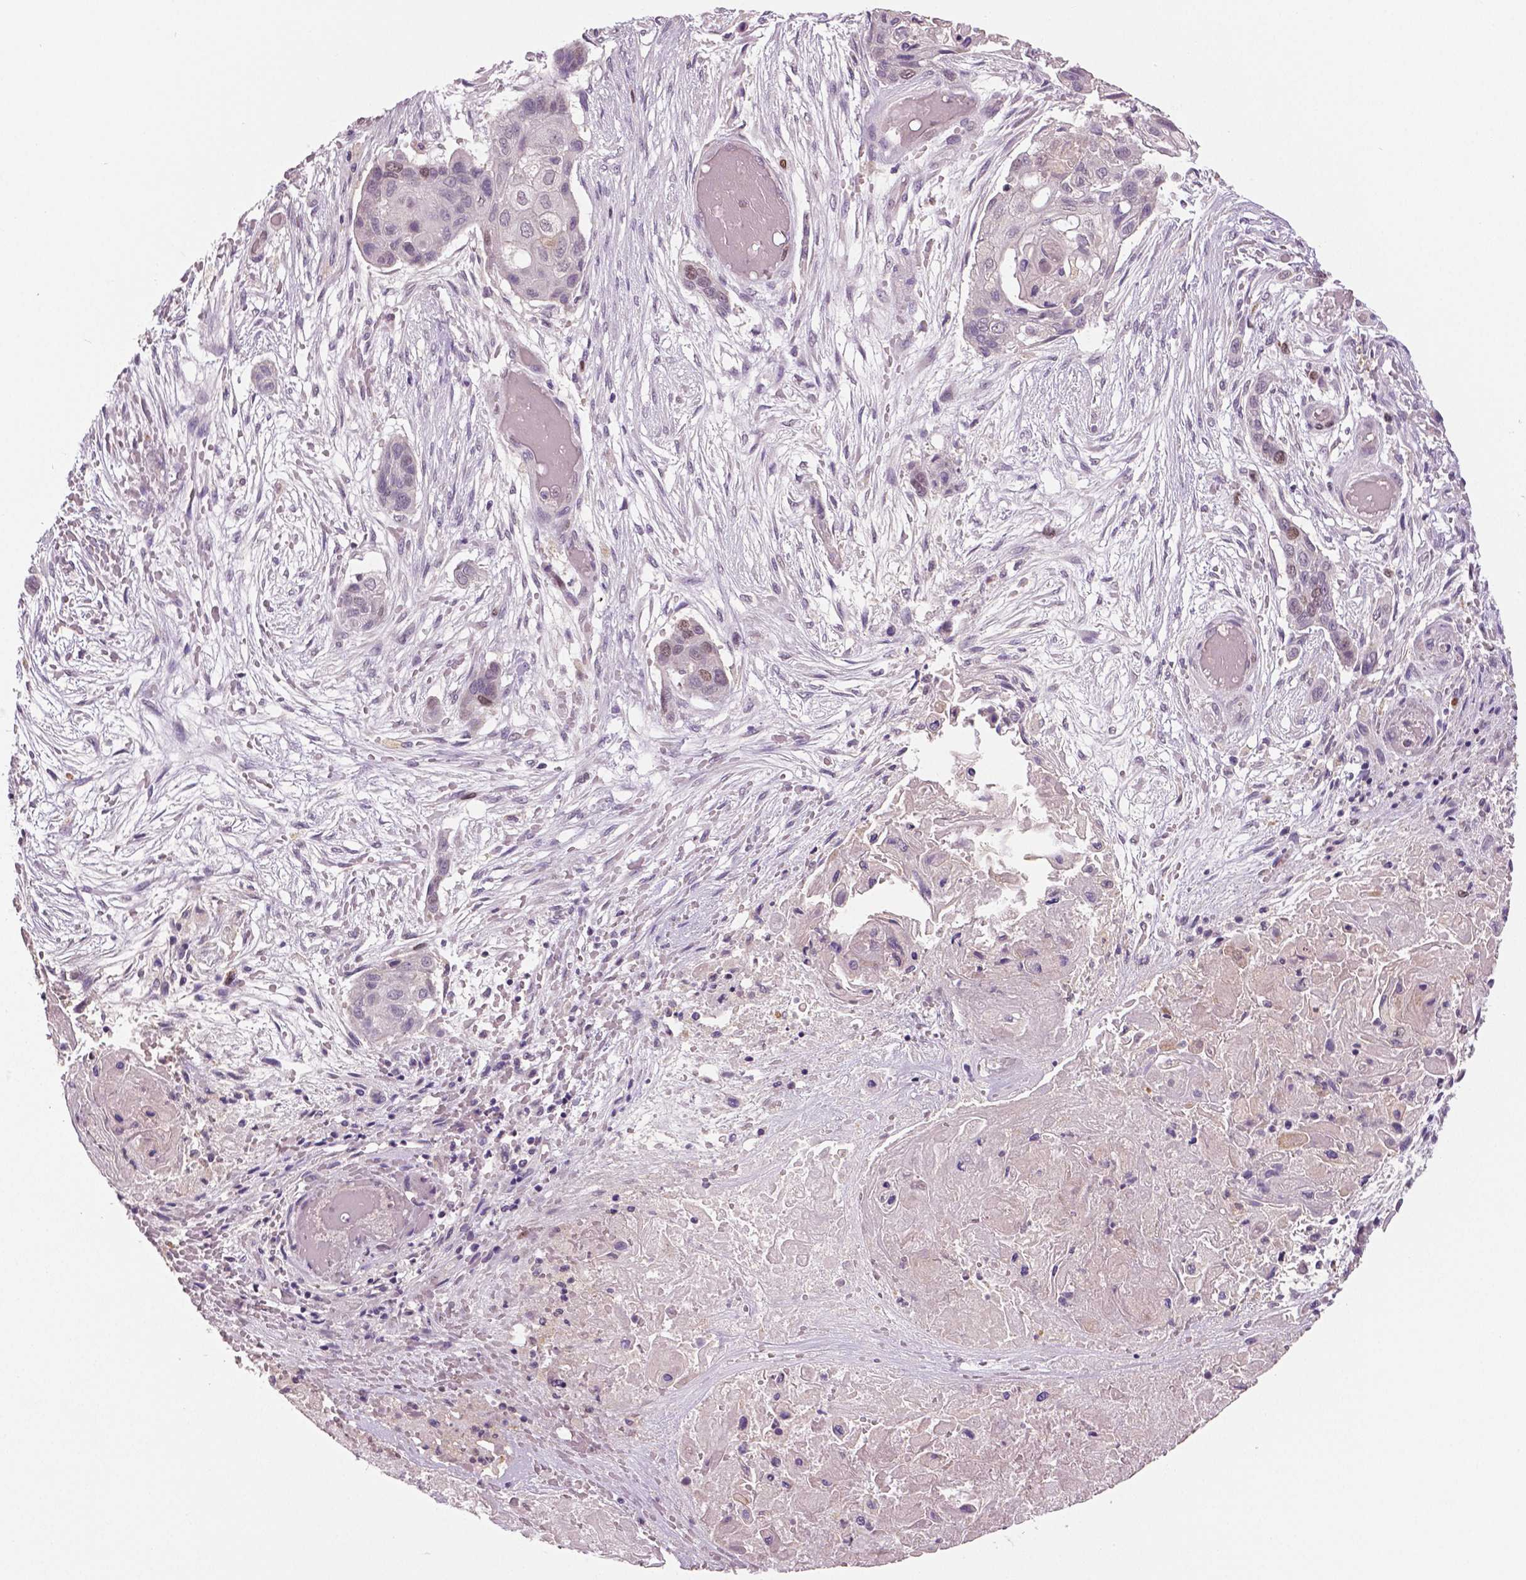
{"staining": {"intensity": "moderate", "quantity": "<25%", "location": "nuclear"}, "tissue": "lung cancer", "cell_type": "Tumor cells", "image_type": "cancer", "snomed": [{"axis": "morphology", "description": "Squamous cell carcinoma, NOS"}, {"axis": "topography", "description": "Lung"}], "caption": "Immunohistochemistry (IHC) of lung squamous cell carcinoma exhibits low levels of moderate nuclear expression in approximately <25% of tumor cells.", "gene": "MKI67", "patient": {"sex": "male", "age": 69}}